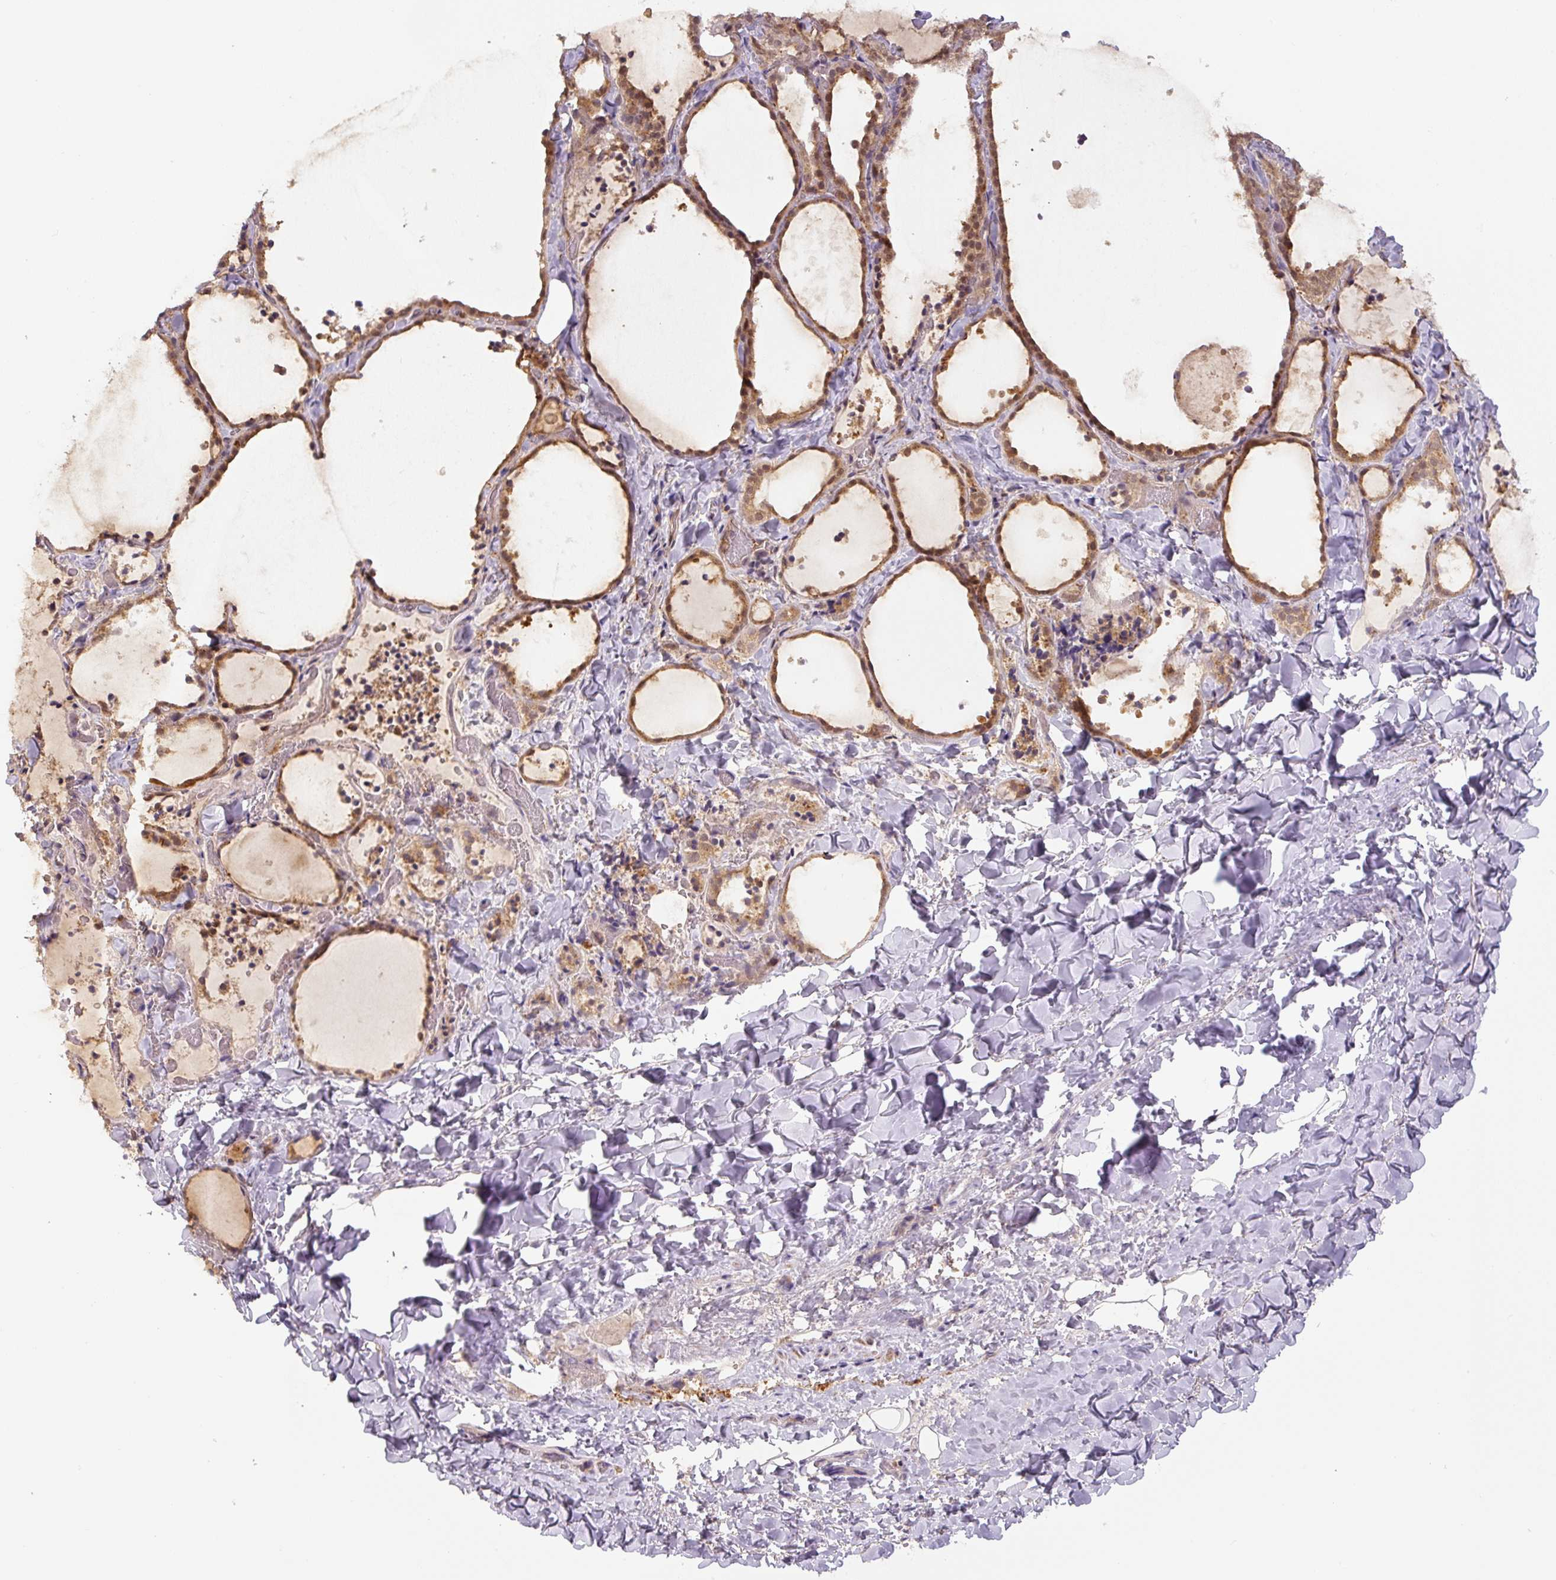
{"staining": {"intensity": "moderate", "quantity": ">75%", "location": "cytoplasmic/membranous"}, "tissue": "thyroid gland", "cell_type": "Glandular cells", "image_type": "normal", "snomed": [{"axis": "morphology", "description": "Normal tissue, NOS"}, {"axis": "topography", "description": "Thyroid gland"}], "caption": "Thyroid gland stained for a protein reveals moderate cytoplasmic/membranous positivity in glandular cells. The staining was performed using DAB (3,3'-diaminobenzidine), with brown indicating positive protein expression. Nuclei are stained blue with hematoxylin.", "gene": "ZSWIM7", "patient": {"sex": "female", "age": 22}}